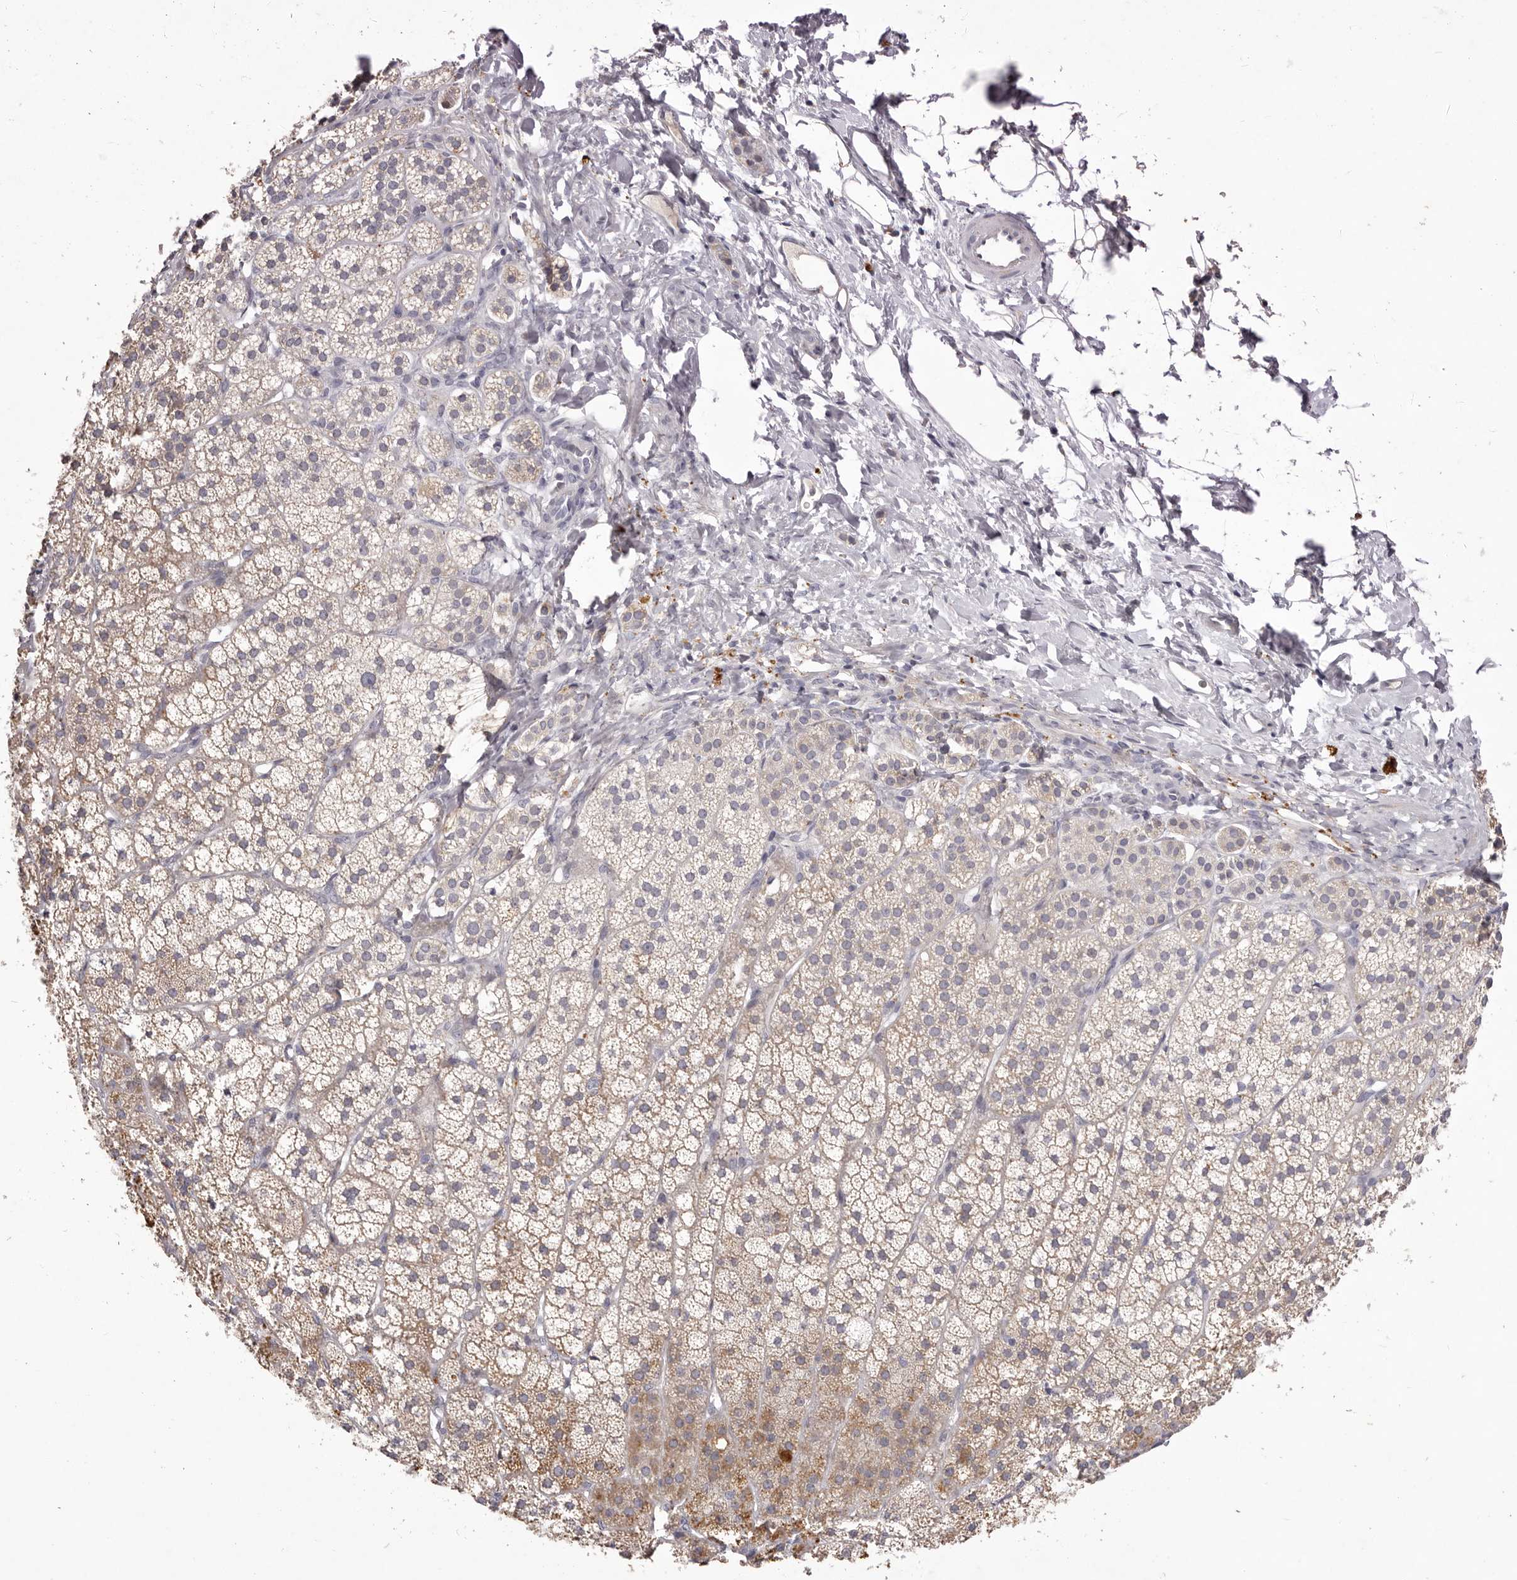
{"staining": {"intensity": "moderate", "quantity": "<25%", "location": "cytoplasmic/membranous"}, "tissue": "adrenal gland", "cell_type": "Glandular cells", "image_type": "normal", "snomed": [{"axis": "morphology", "description": "Normal tissue, NOS"}, {"axis": "topography", "description": "Adrenal gland"}], "caption": "A histopathology image showing moderate cytoplasmic/membranous expression in about <25% of glandular cells in benign adrenal gland, as visualized by brown immunohistochemical staining.", "gene": "GARNL3", "patient": {"sex": "female", "age": 44}}